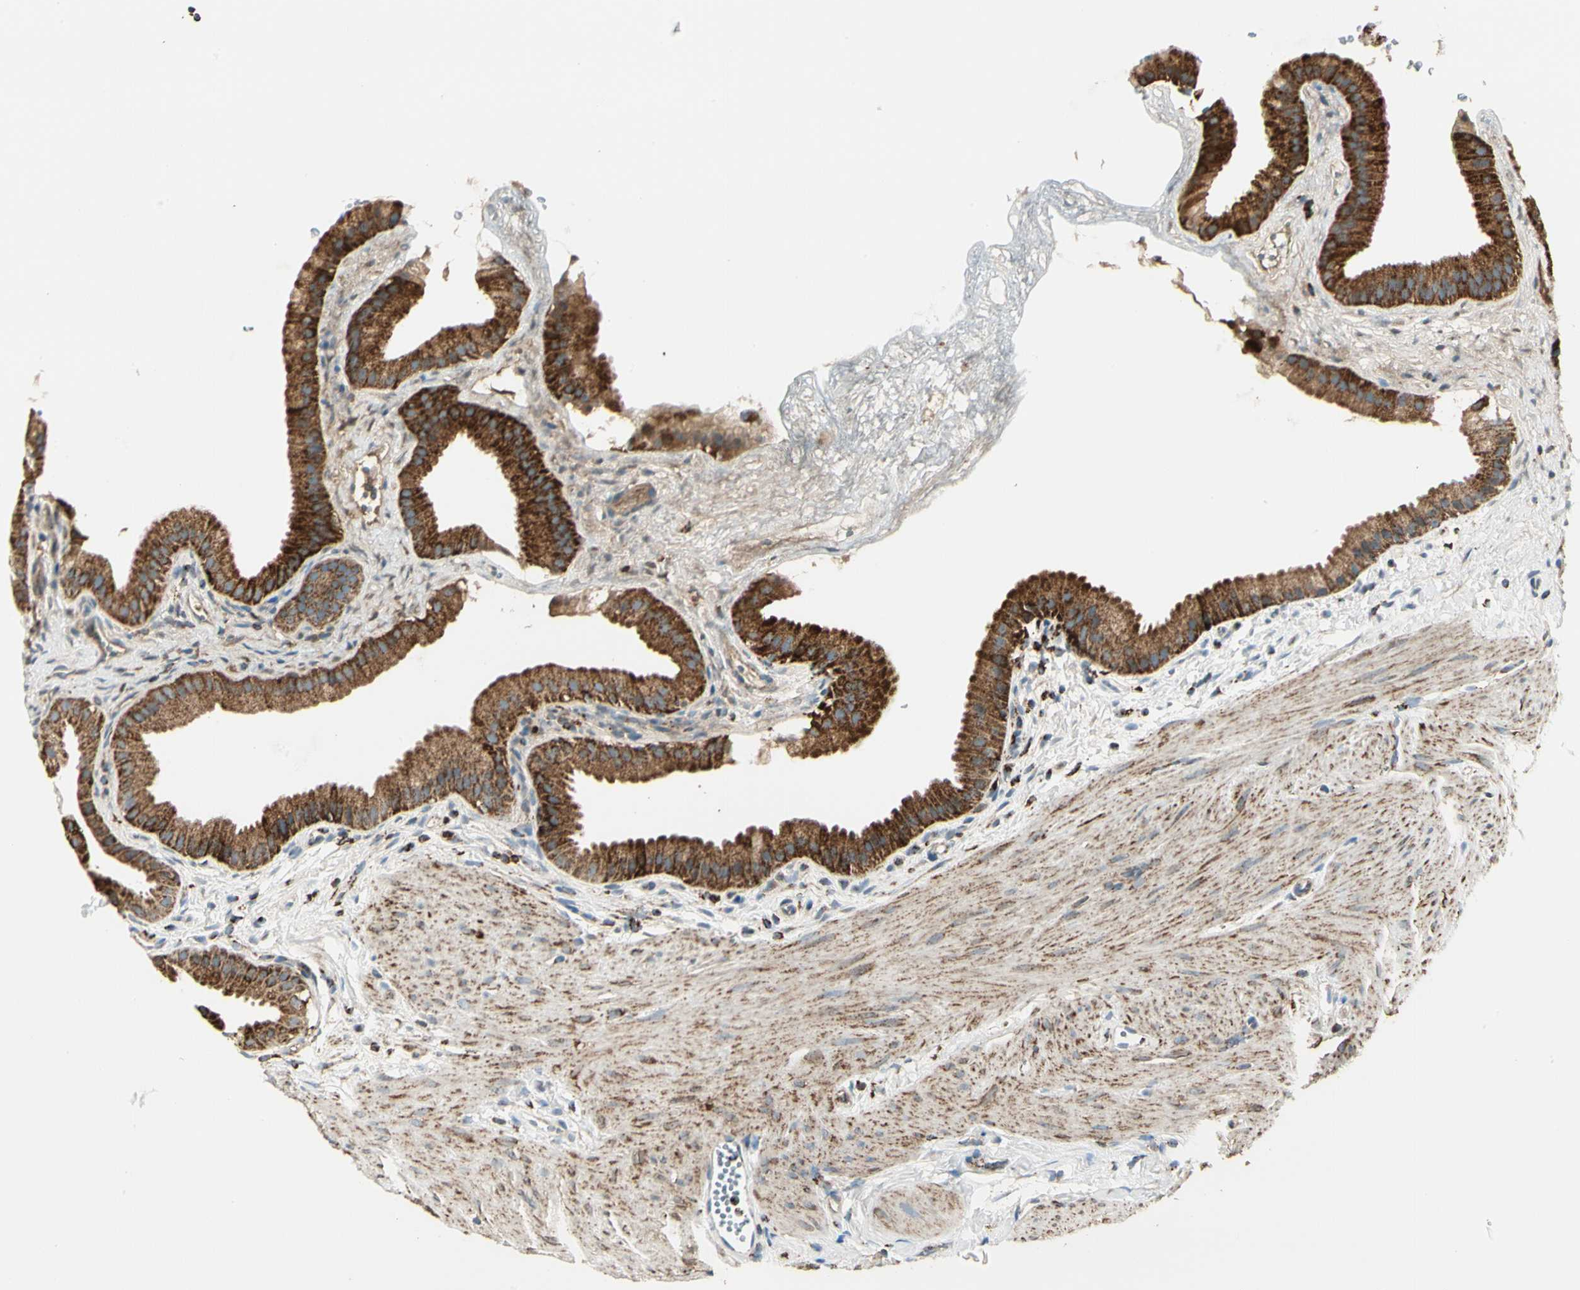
{"staining": {"intensity": "strong", "quantity": ">75%", "location": "cytoplasmic/membranous"}, "tissue": "gallbladder", "cell_type": "Glandular cells", "image_type": "normal", "snomed": [{"axis": "morphology", "description": "Normal tissue, NOS"}, {"axis": "topography", "description": "Gallbladder"}], "caption": "Immunohistochemistry staining of benign gallbladder, which displays high levels of strong cytoplasmic/membranous staining in approximately >75% of glandular cells indicating strong cytoplasmic/membranous protein staining. The staining was performed using DAB (3,3'-diaminobenzidine) (brown) for protein detection and nuclei were counterstained in hematoxylin (blue).", "gene": "ME2", "patient": {"sex": "female", "age": 64}}